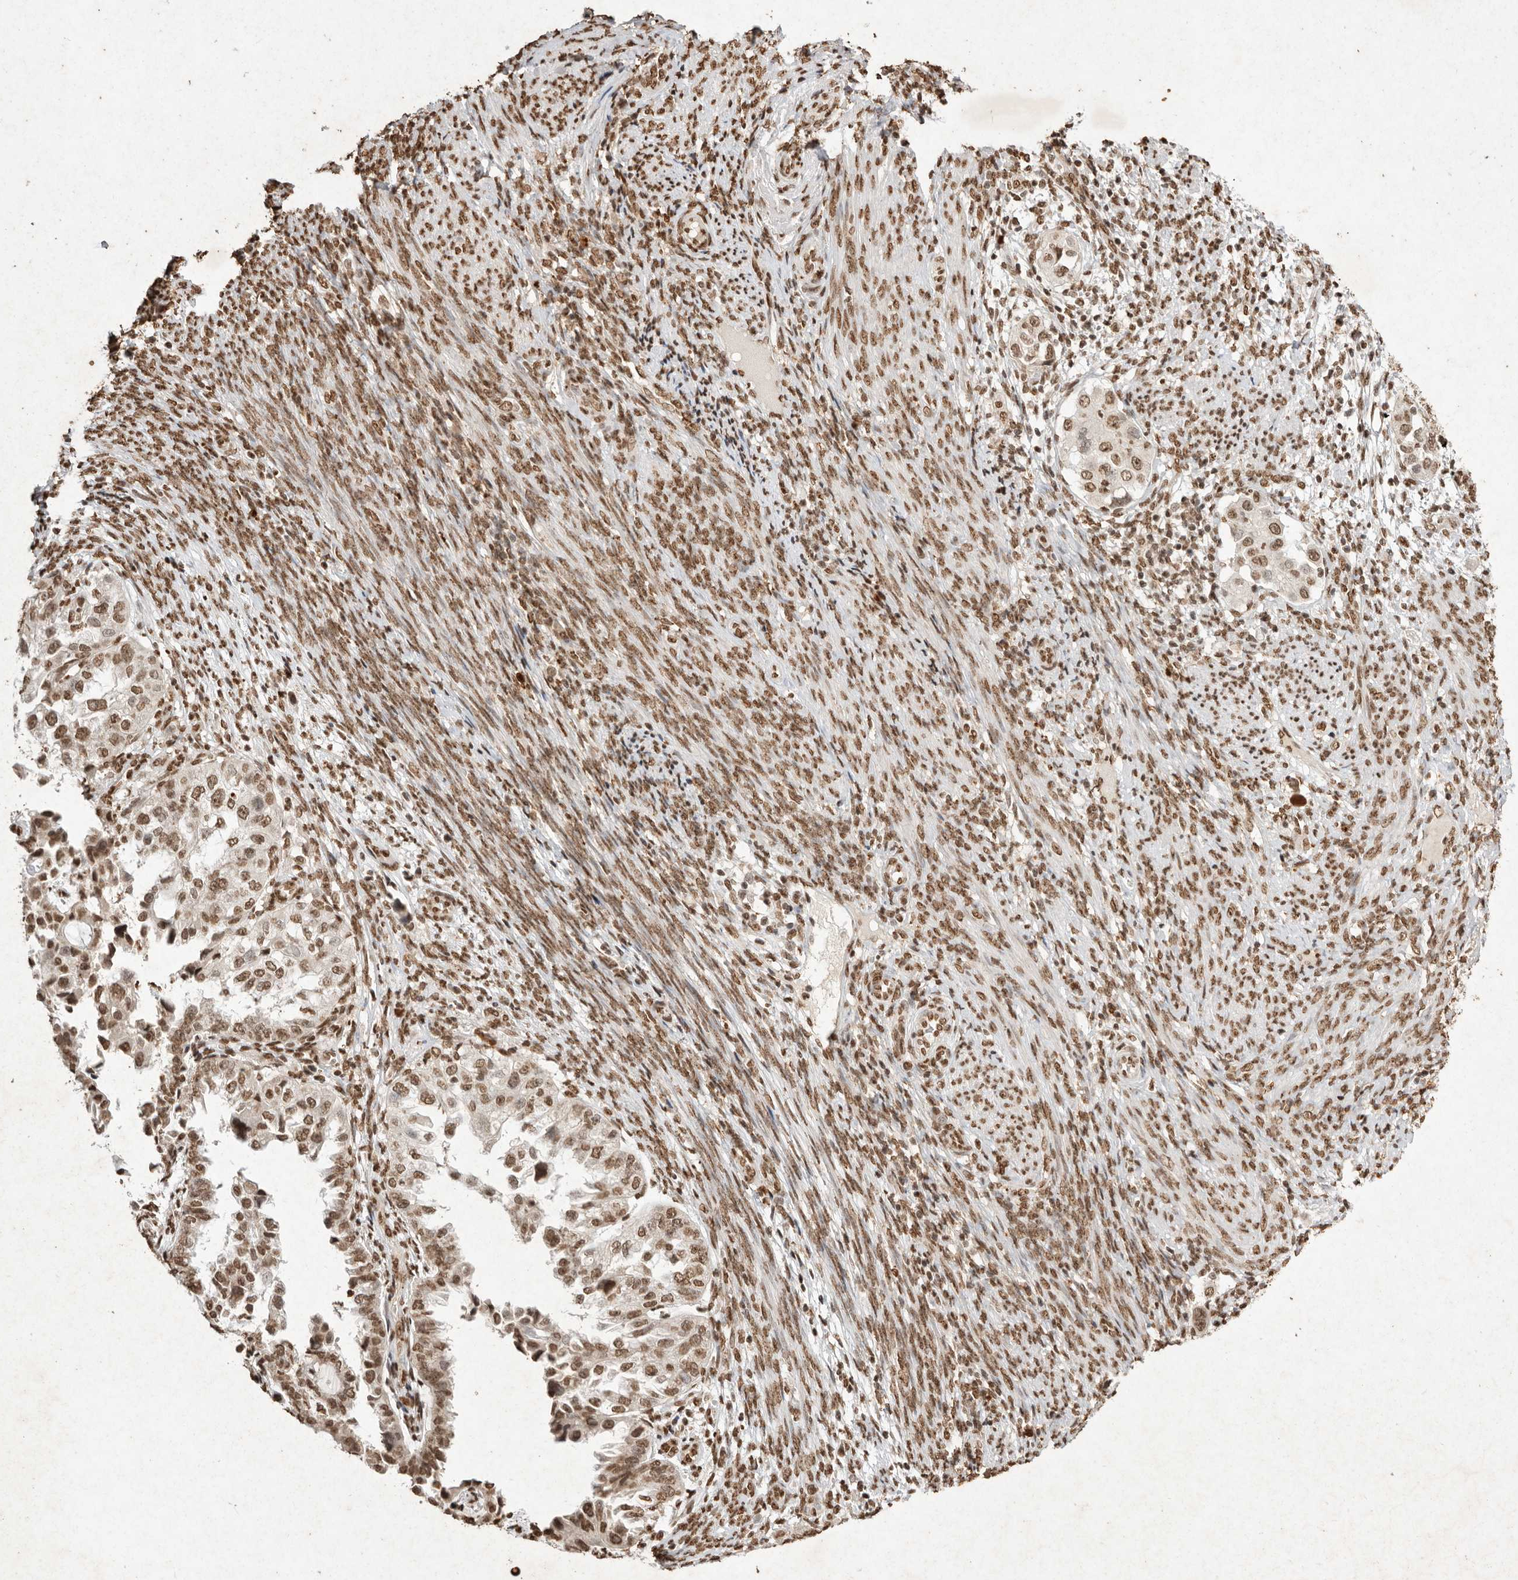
{"staining": {"intensity": "moderate", "quantity": ">75%", "location": "nuclear"}, "tissue": "endometrial cancer", "cell_type": "Tumor cells", "image_type": "cancer", "snomed": [{"axis": "morphology", "description": "Adenocarcinoma, NOS"}, {"axis": "topography", "description": "Endometrium"}], "caption": "Protein staining of endometrial adenocarcinoma tissue demonstrates moderate nuclear positivity in approximately >75% of tumor cells. (DAB = brown stain, brightfield microscopy at high magnification).", "gene": "NKX3-2", "patient": {"sex": "female", "age": 85}}